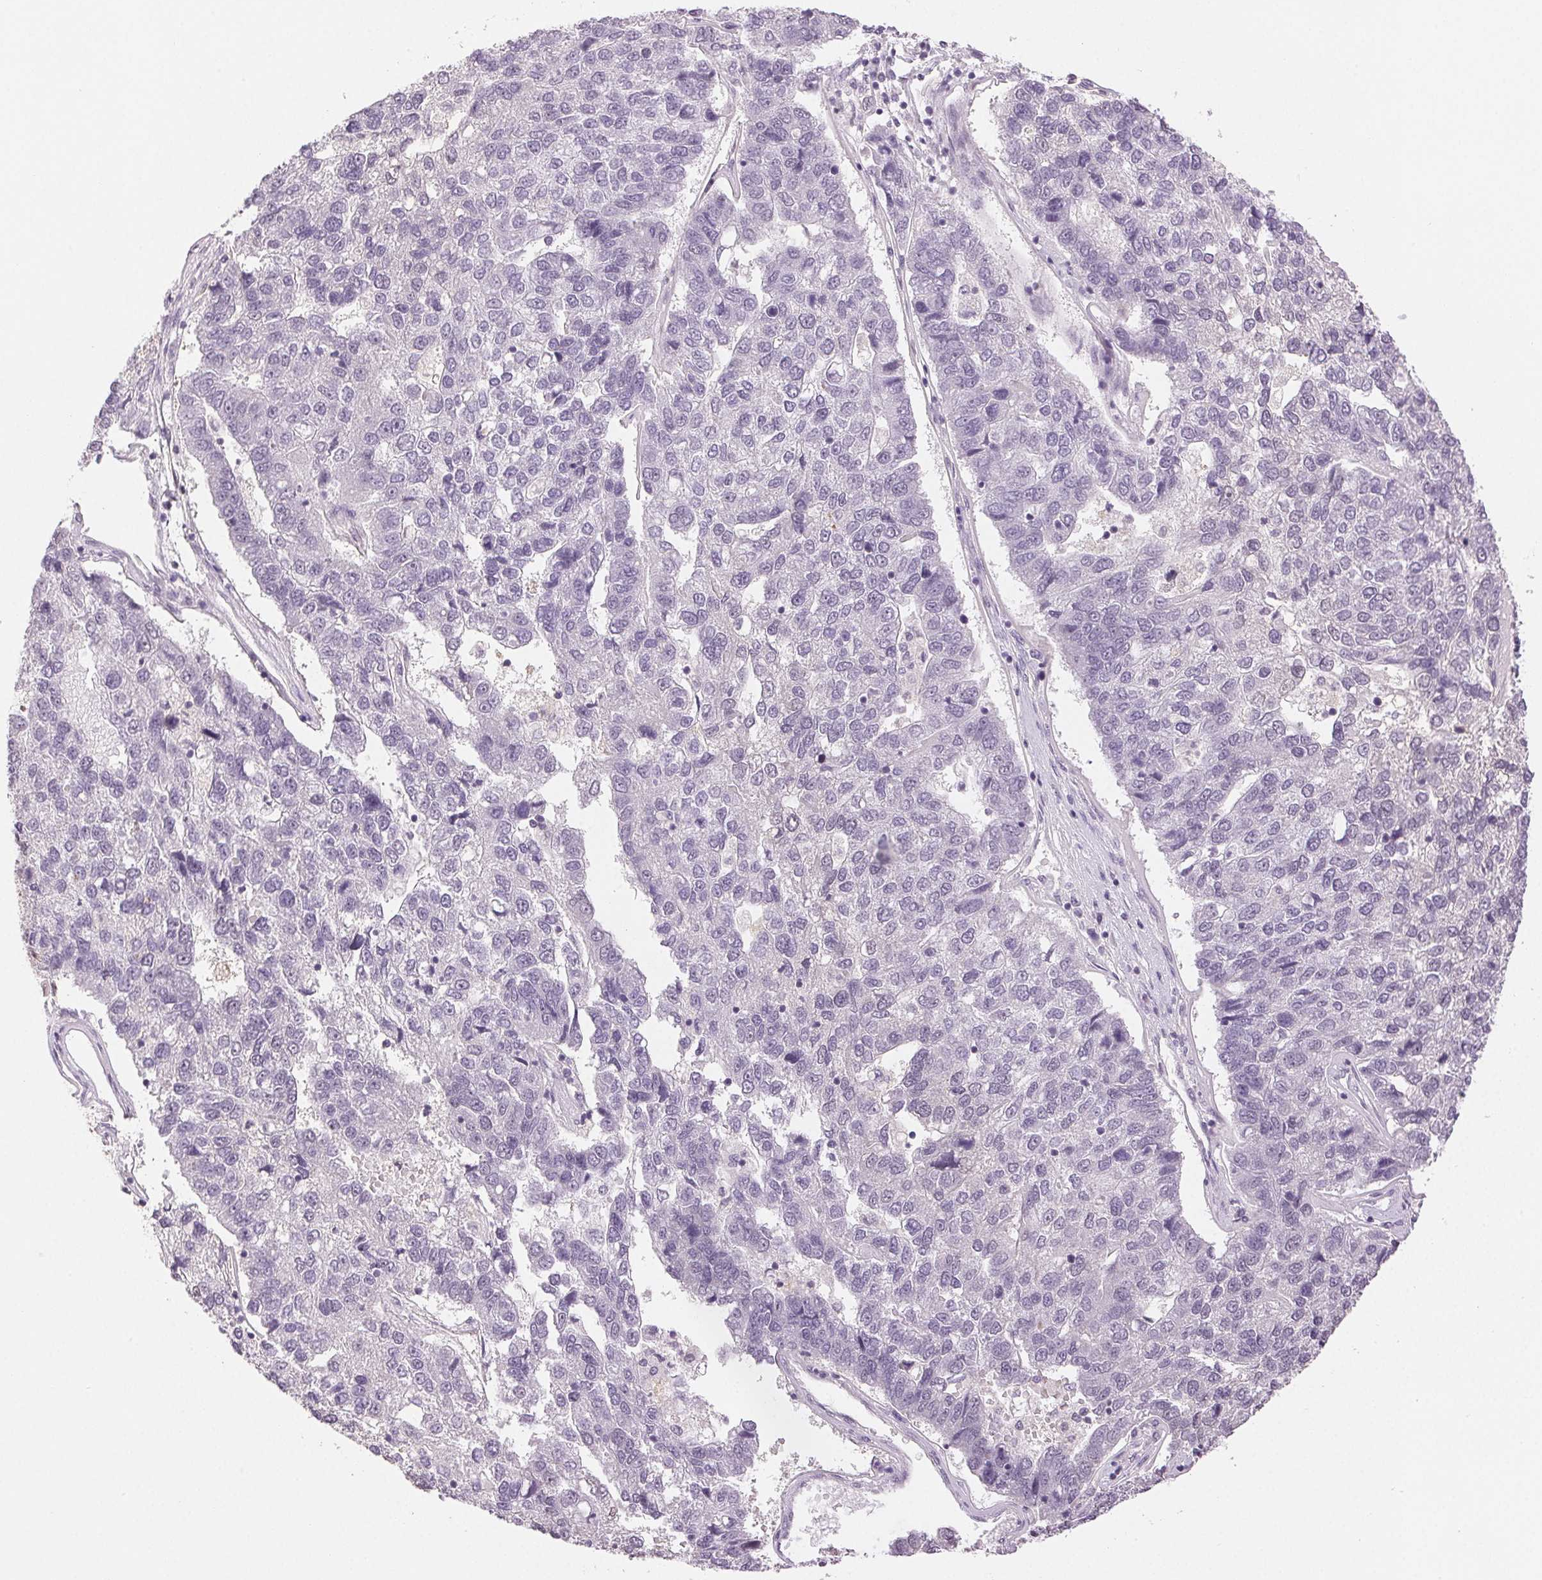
{"staining": {"intensity": "negative", "quantity": "none", "location": "none"}, "tissue": "pancreatic cancer", "cell_type": "Tumor cells", "image_type": "cancer", "snomed": [{"axis": "morphology", "description": "Adenocarcinoma, NOS"}, {"axis": "topography", "description": "Pancreas"}], "caption": "IHC photomicrograph of neoplastic tissue: pancreatic adenocarcinoma stained with DAB (3,3'-diaminobenzidine) reveals no significant protein positivity in tumor cells.", "gene": "PLCB1", "patient": {"sex": "female", "age": 61}}